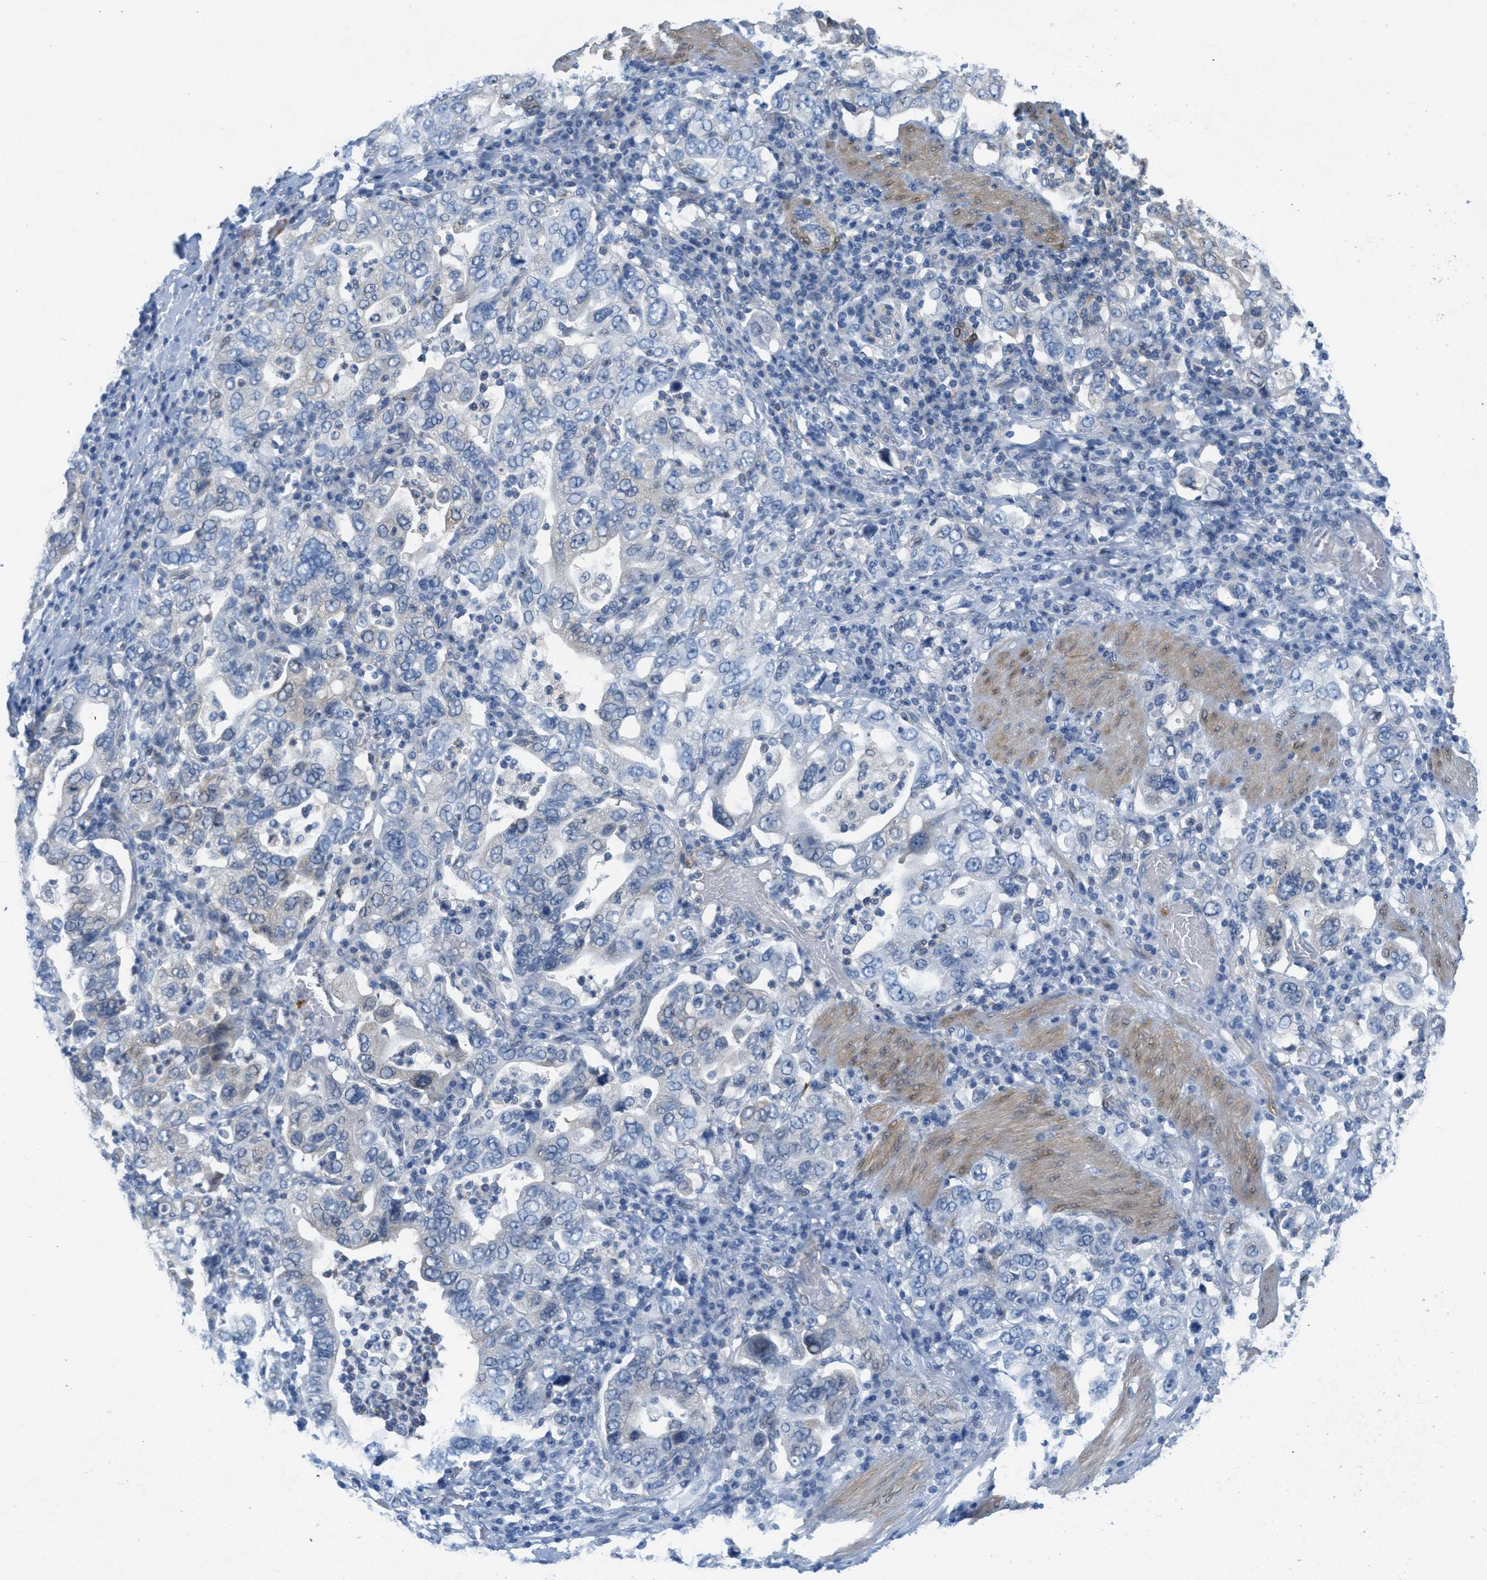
{"staining": {"intensity": "weak", "quantity": "<25%", "location": "cytoplasmic/membranous"}, "tissue": "stomach cancer", "cell_type": "Tumor cells", "image_type": "cancer", "snomed": [{"axis": "morphology", "description": "Adenocarcinoma, NOS"}, {"axis": "topography", "description": "Stomach, upper"}], "caption": "Stomach adenocarcinoma was stained to show a protein in brown. There is no significant expression in tumor cells.", "gene": "MAPRE2", "patient": {"sex": "male", "age": 62}}